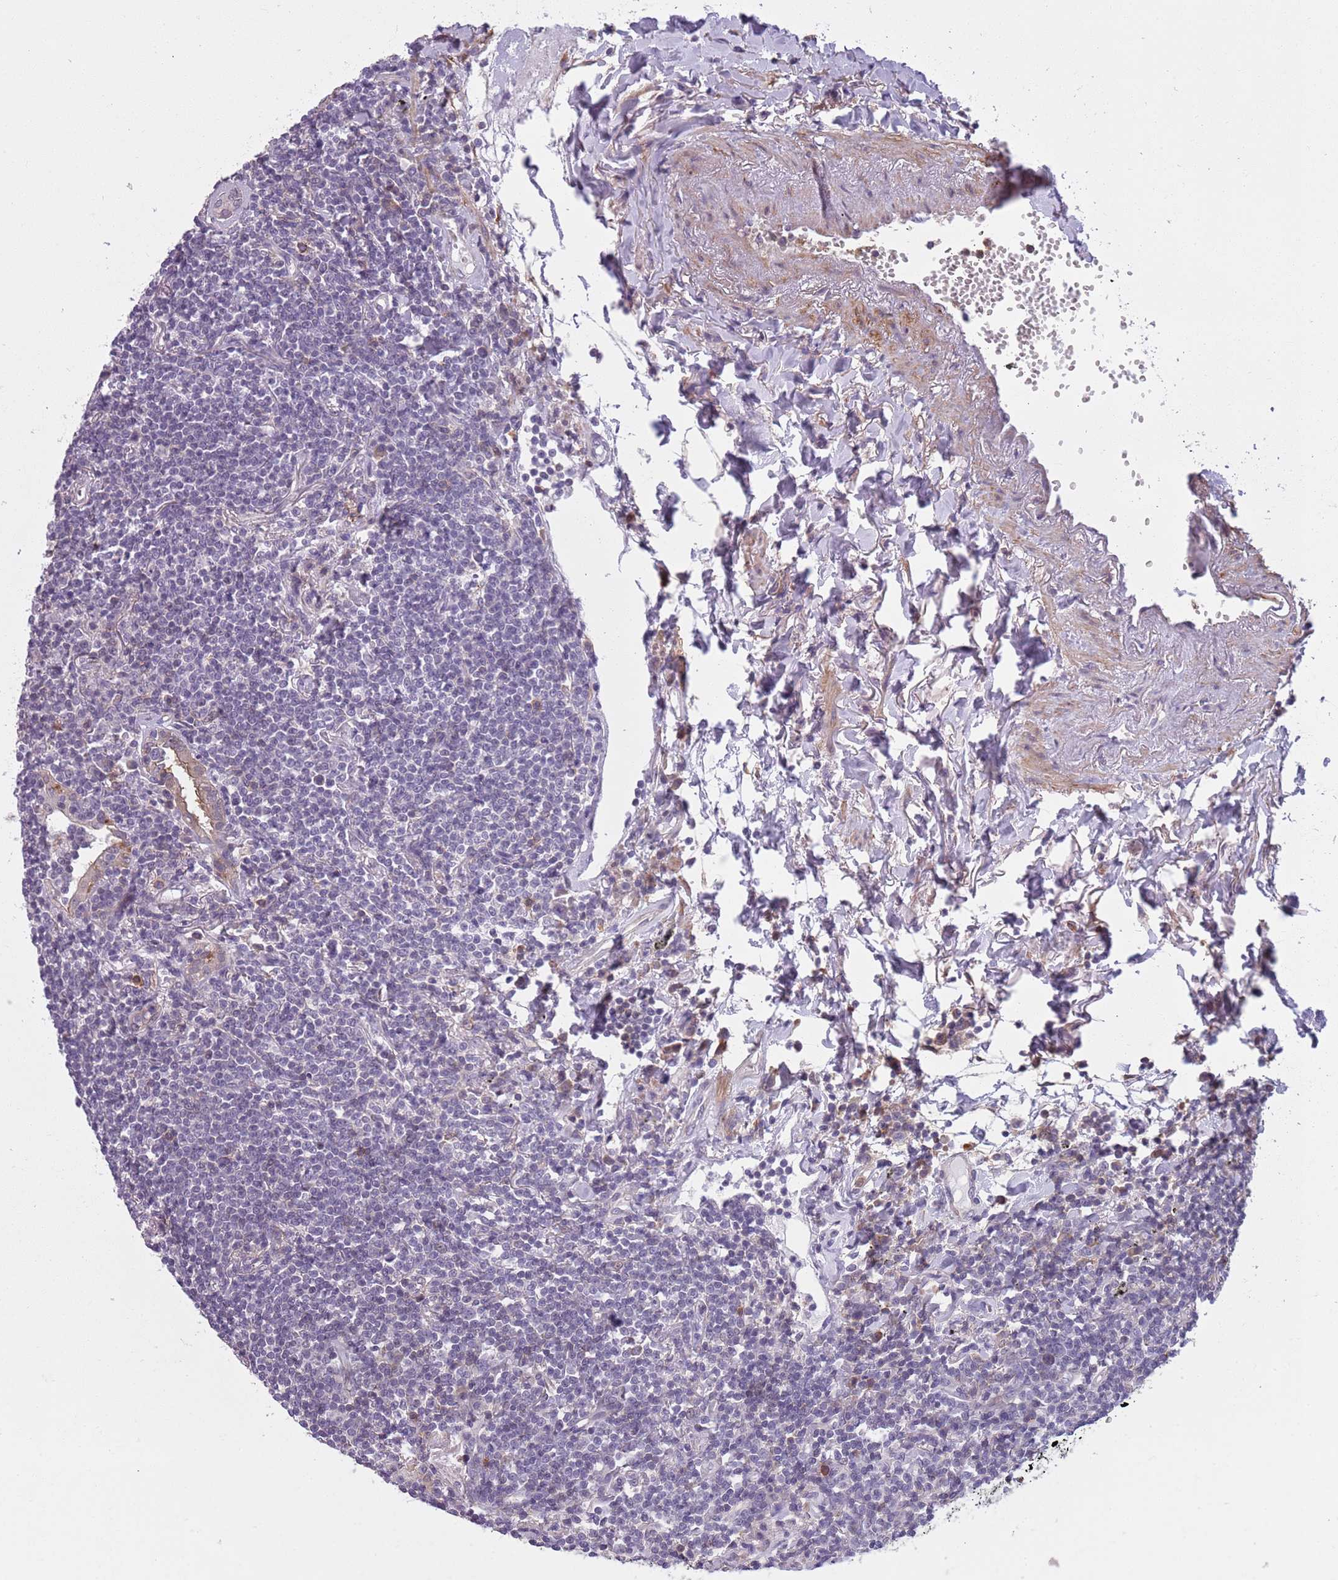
{"staining": {"intensity": "negative", "quantity": "none", "location": "none"}, "tissue": "lymphoma", "cell_type": "Tumor cells", "image_type": "cancer", "snomed": [{"axis": "morphology", "description": "Malignant lymphoma, non-Hodgkin's type, Low grade"}, {"axis": "topography", "description": "Lung"}], "caption": "Lymphoma stained for a protein using immunohistochemistry (IHC) shows no expression tumor cells.", "gene": "JAML", "patient": {"sex": "female", "age": 71}}